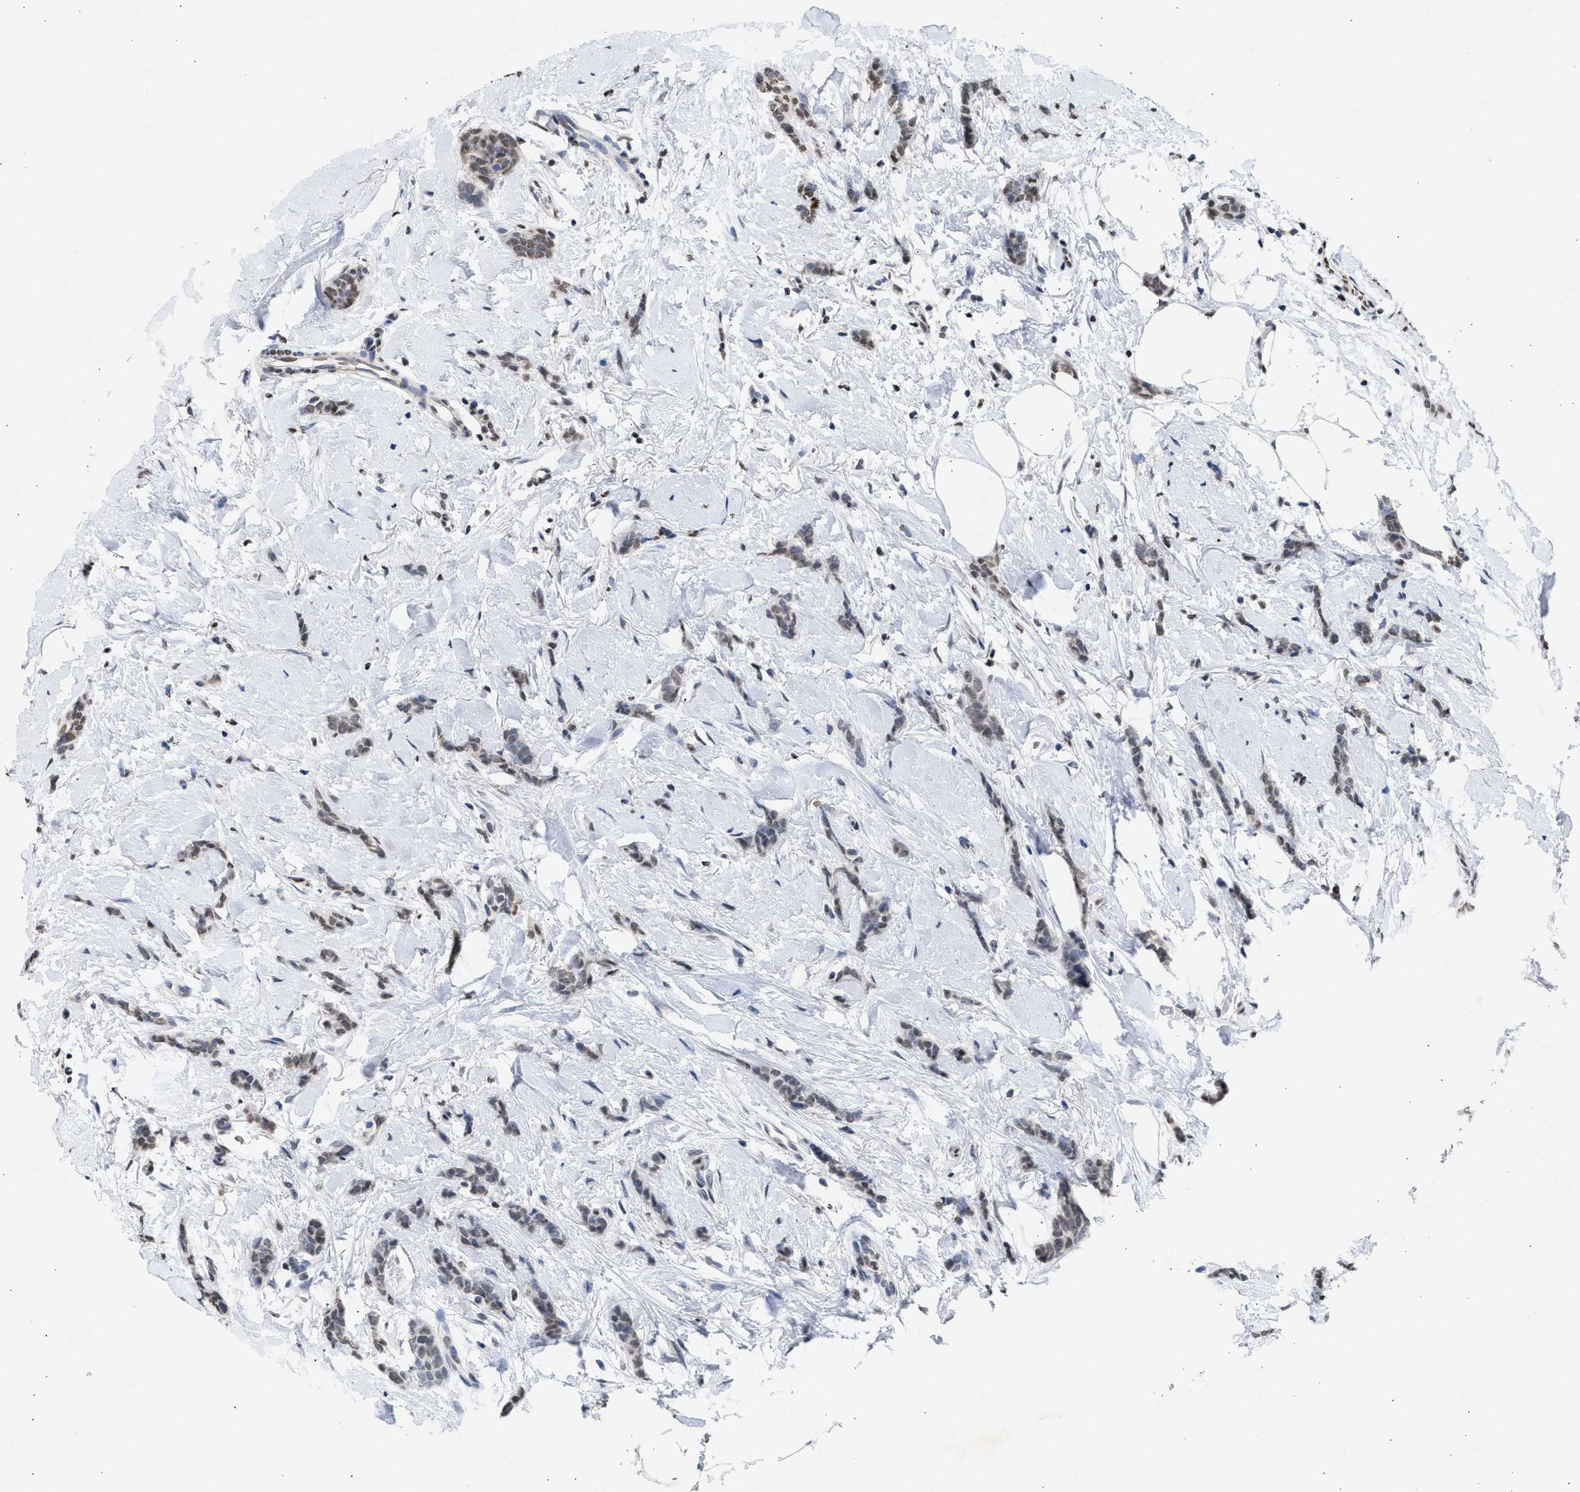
{"staining": {"intensity": "weak", "quantity": "25%-75%", "location": "nuclear"}, "tissue": "breast cancer", "cell_type": "Tumor cells", "image_type": "cancer", "snomed": [{"axis": "morphology", "description": "Lobular carcinoma"}, {"axis": "topography", "description": "Skin"}, {"axis": "topography", "description": "Breast"}], "caption": "A brown stain highlights weak nuclear expression of a protein in human breast cancer (lobular carcinoma) tumor cells. (DAB (3,3'-diaminobenzidine) = brown stain, brightfield microscopy at high magnification).", "gene": "NUP35", "patient": {"sex": "female", "age": 46}}